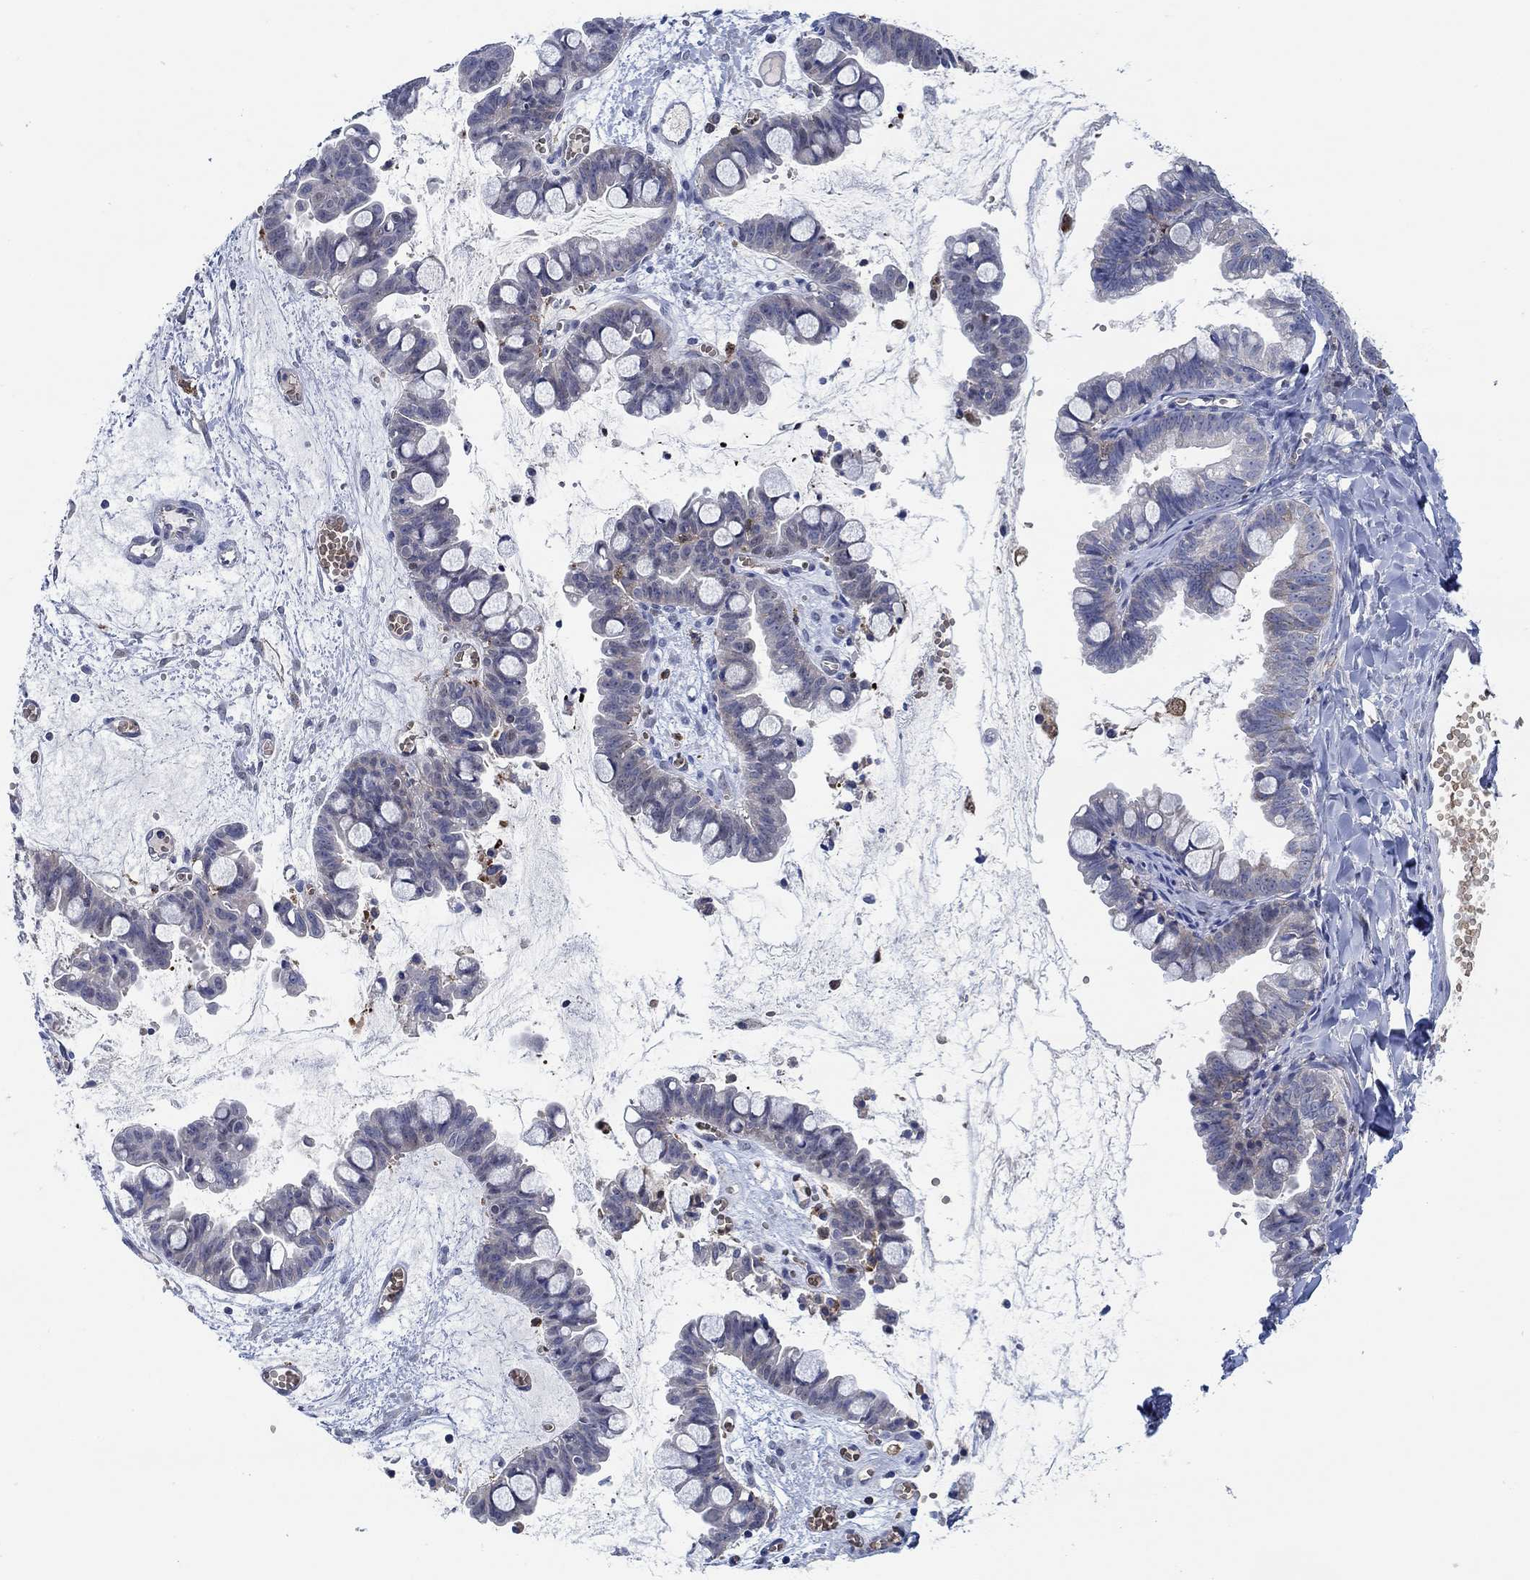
{"staining": {"intensity": "negative", "quantity": "none", "location": "none"}, "tissue": "ovarian cancer", "cell_type": "Tumor cells", "image_type": "cancer", "snomed": [{"axis": "morphology", "description": "Cystadenocarcinoma, mucinous, NOS"}, {"axis": "topography", "description": "Ovary"}], "caption": "There is no significant positivity in tumor cells of ovarian mucinous cystadenocarcinoma.", "gene": "MPP1", "patient": {"sex": "female", "age": 63}}